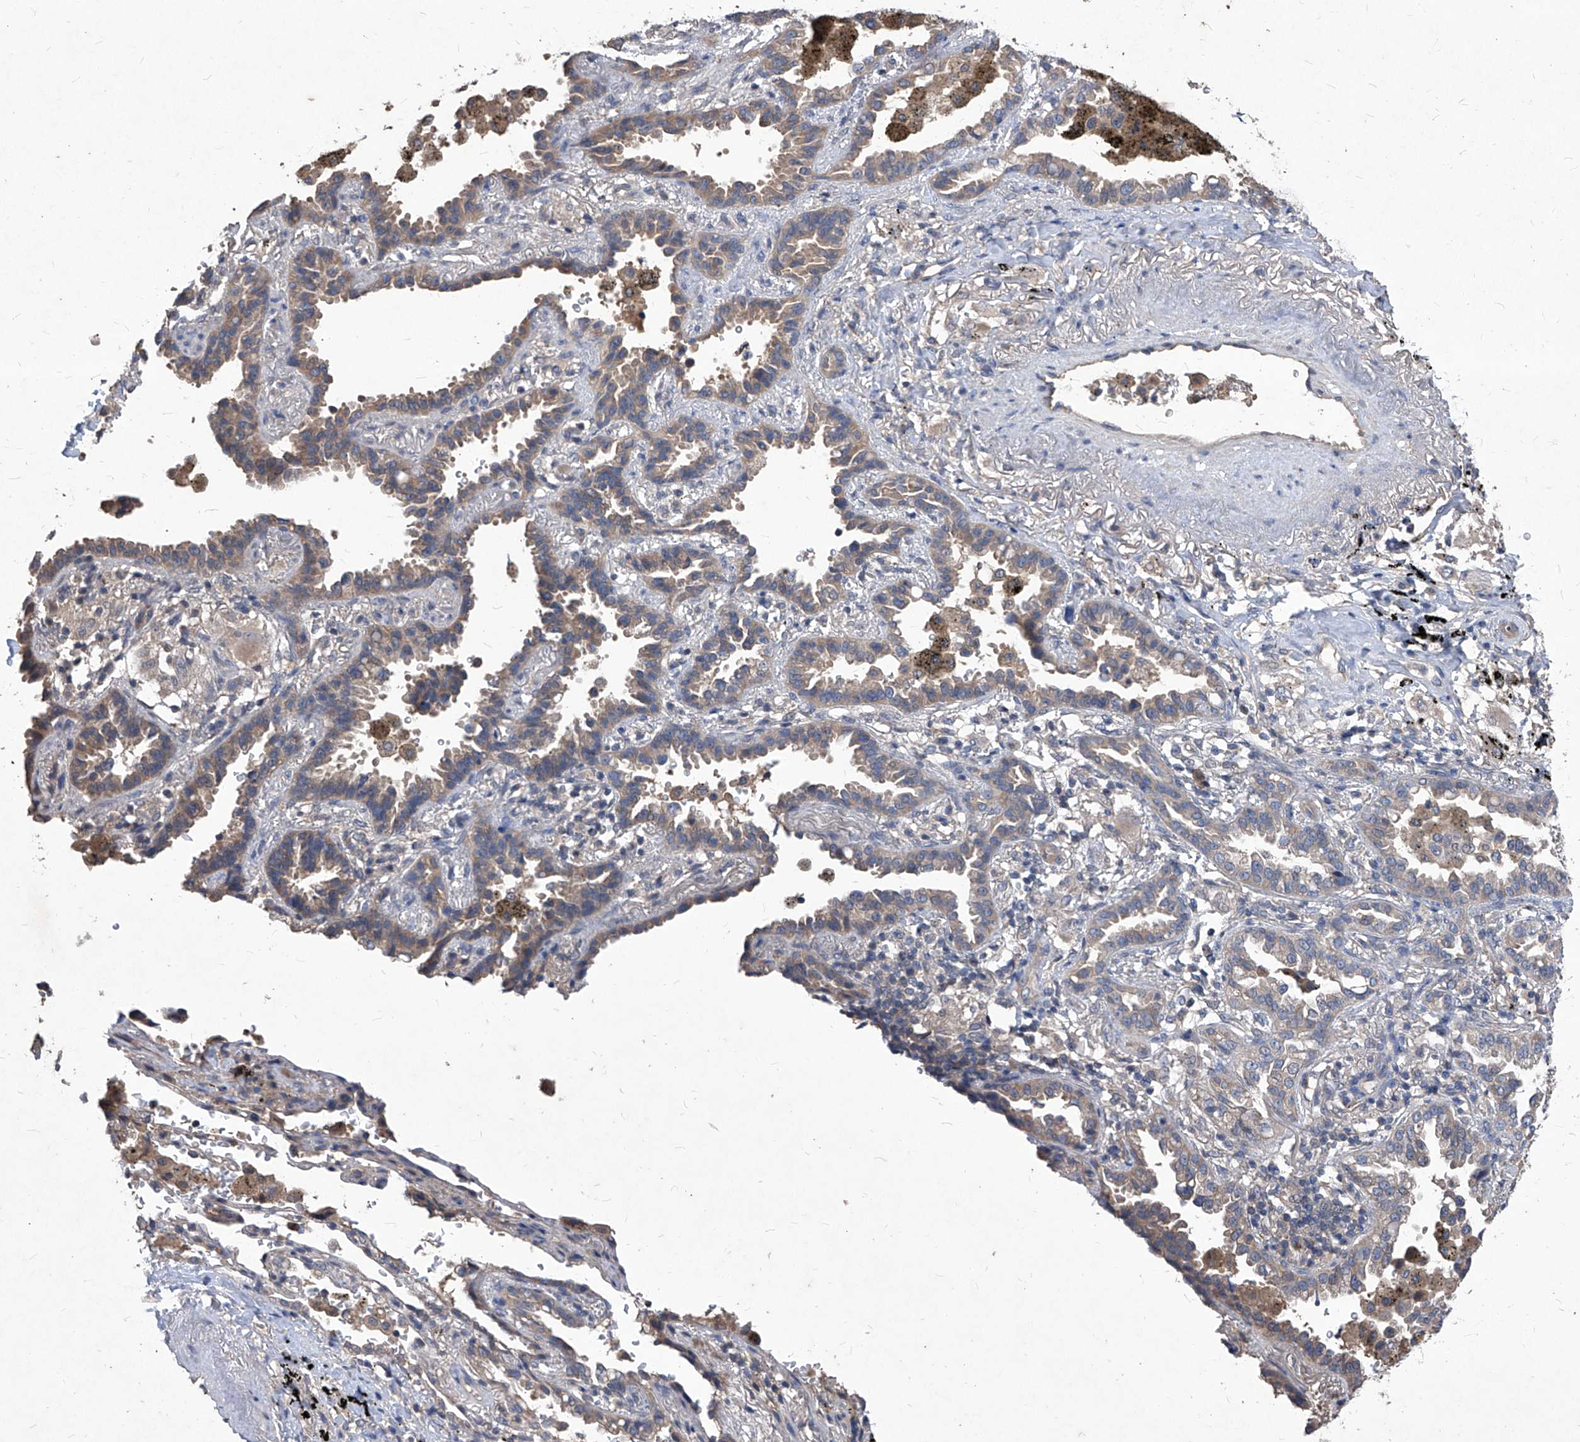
{"staining": {"intensity": "weak", "quantity": ">75%", "location": "cytoplasmic/membranous"}, "tissue": "lung cancer", "cell_type": "Tumor cells", "image_type": "cancer", "snomed": [{"axis": "morphology", "description": "Normal tissue, NOS"}, {"axis": "morphology", "description": "Adenocarcinoma, NOS"}, {"axis": "topography", "description": "Lung"}], "caption": "Immunohistochemical staining of human lung cancer (adenocarcinoma) reveals low levels of weak cytoplasmic/membranous expression in about >75% of tumor cells. The staining is performed using DAB (3,3'-diaminobenzidine) brown chromogen to label protein expression. The nuclei are counter-stained blue using hematoxylin.", "gene": "SYNGR1", "patient": {"sex": "male", "age": 59}}